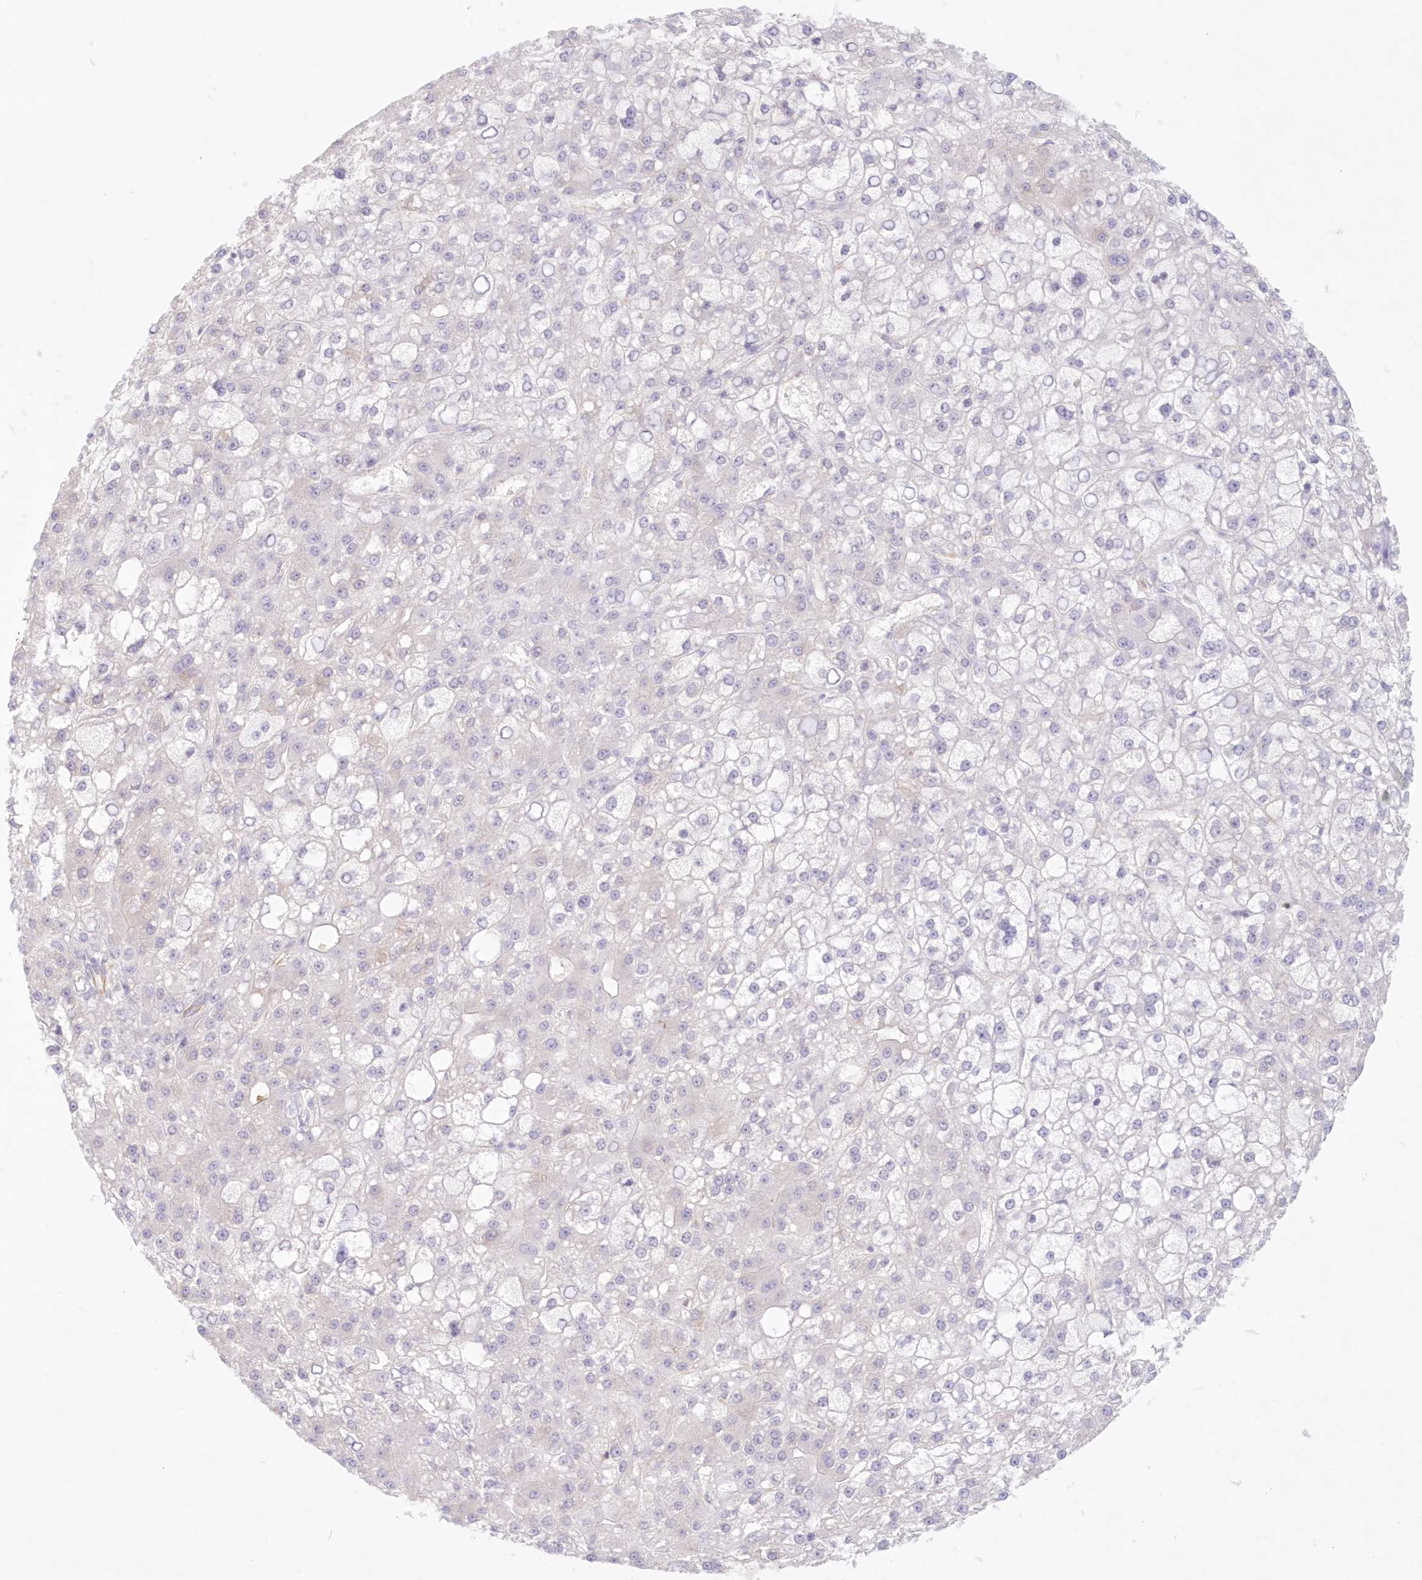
{"staining": {"intensity": "negative", "quantity": "none", "location": "none"}, "tissue": "liver cancer", "cell_type": "Tumor cells", "image_type": "cancer", "snomed": [{"axis": "morphology", "description": "Carcinoma, Hepatocellular, NOS"}, {"axis": "topography", "description": "Liver"}], "caption": "Immunohistochemistry micrograph of hepatocellular carcinoma (liver) stained for a protein (brown), which displays no positivity in tumor cells.", "gene": "DMRTB1", "patient": {"sex": "male", "age": 67}}